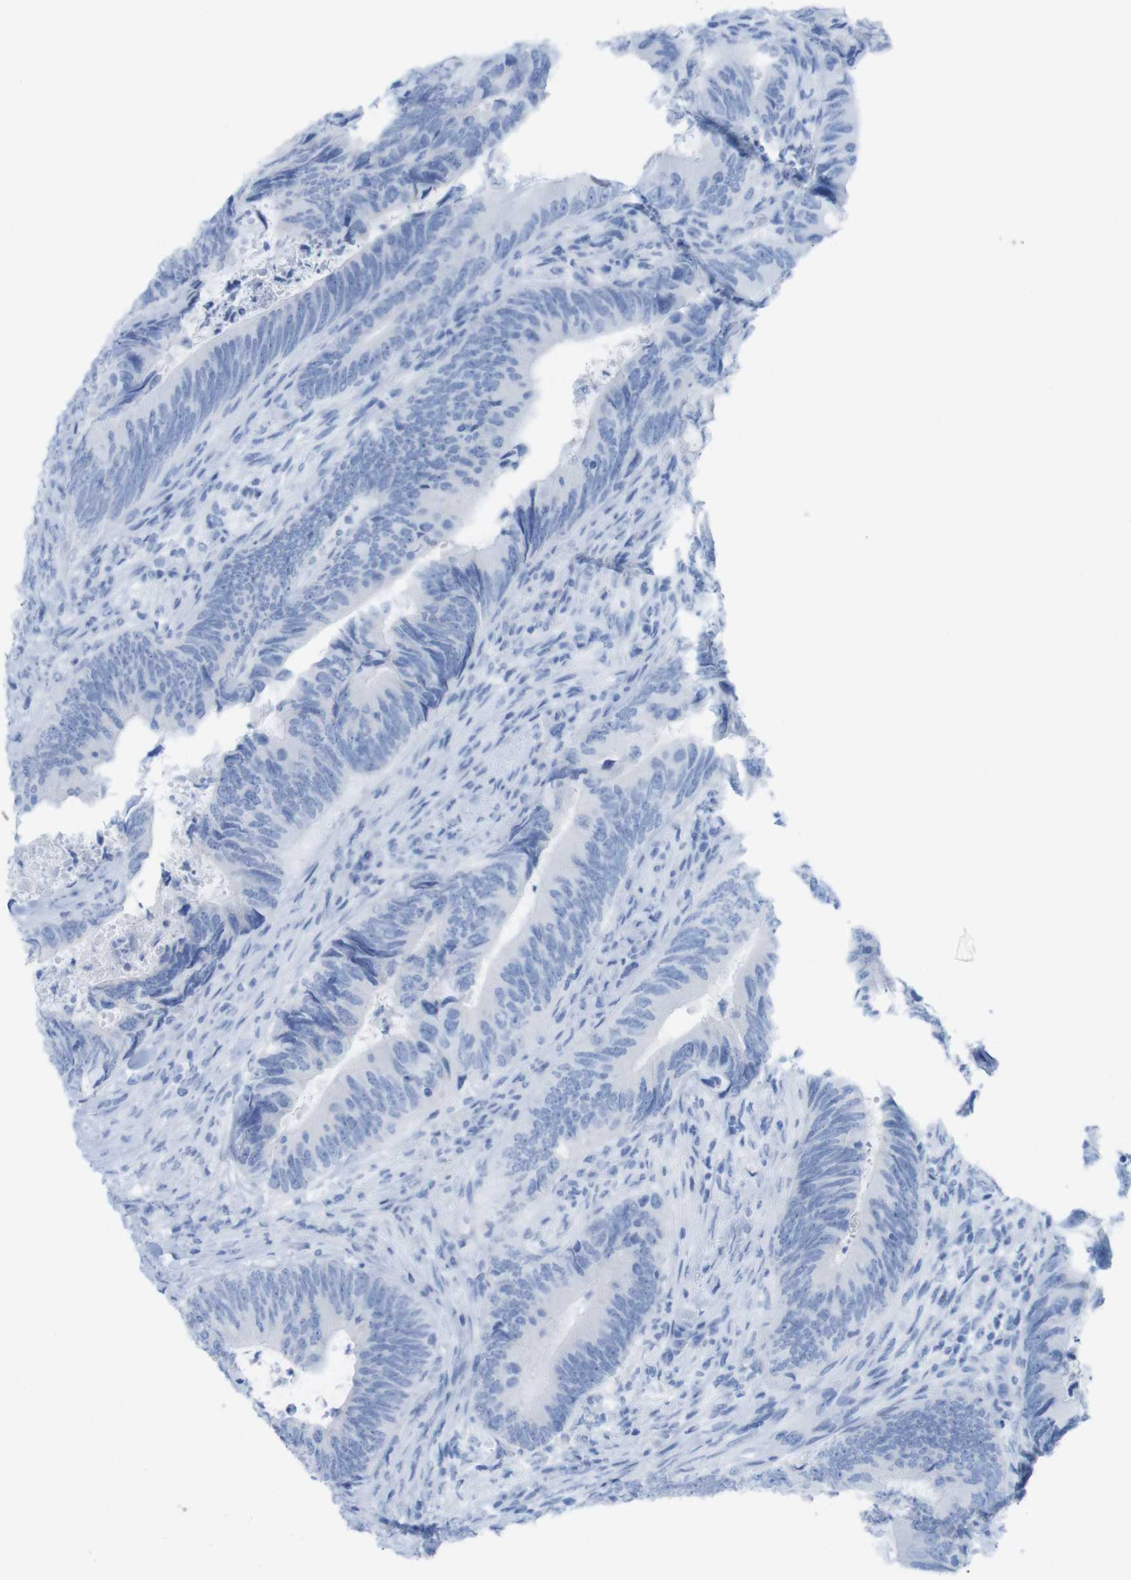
{"staining": {"intensity": "negative", "quantity": "none", "location": "none"}, "tissue": "colorectal cancer", "cell_type": "Tumor cells", "image_type": "cancer", "snomed": [{"axis": "morphology", "description": "Normal tissue, NOS"}, {"axis": "morphology", "description": "Adenocarcinoma, NOS"}, {"axis": "topography", "description": "Colon"}], "caption": "DAB immunohistochemical staining of human colorectal cancer reveals no significant positivity in tumor cells. (DAB immunohistochemistry visualized using brightfield microscopy, high magnification).", "gene": "MYH7", "patient": {"sex": "male", "age": 56}}